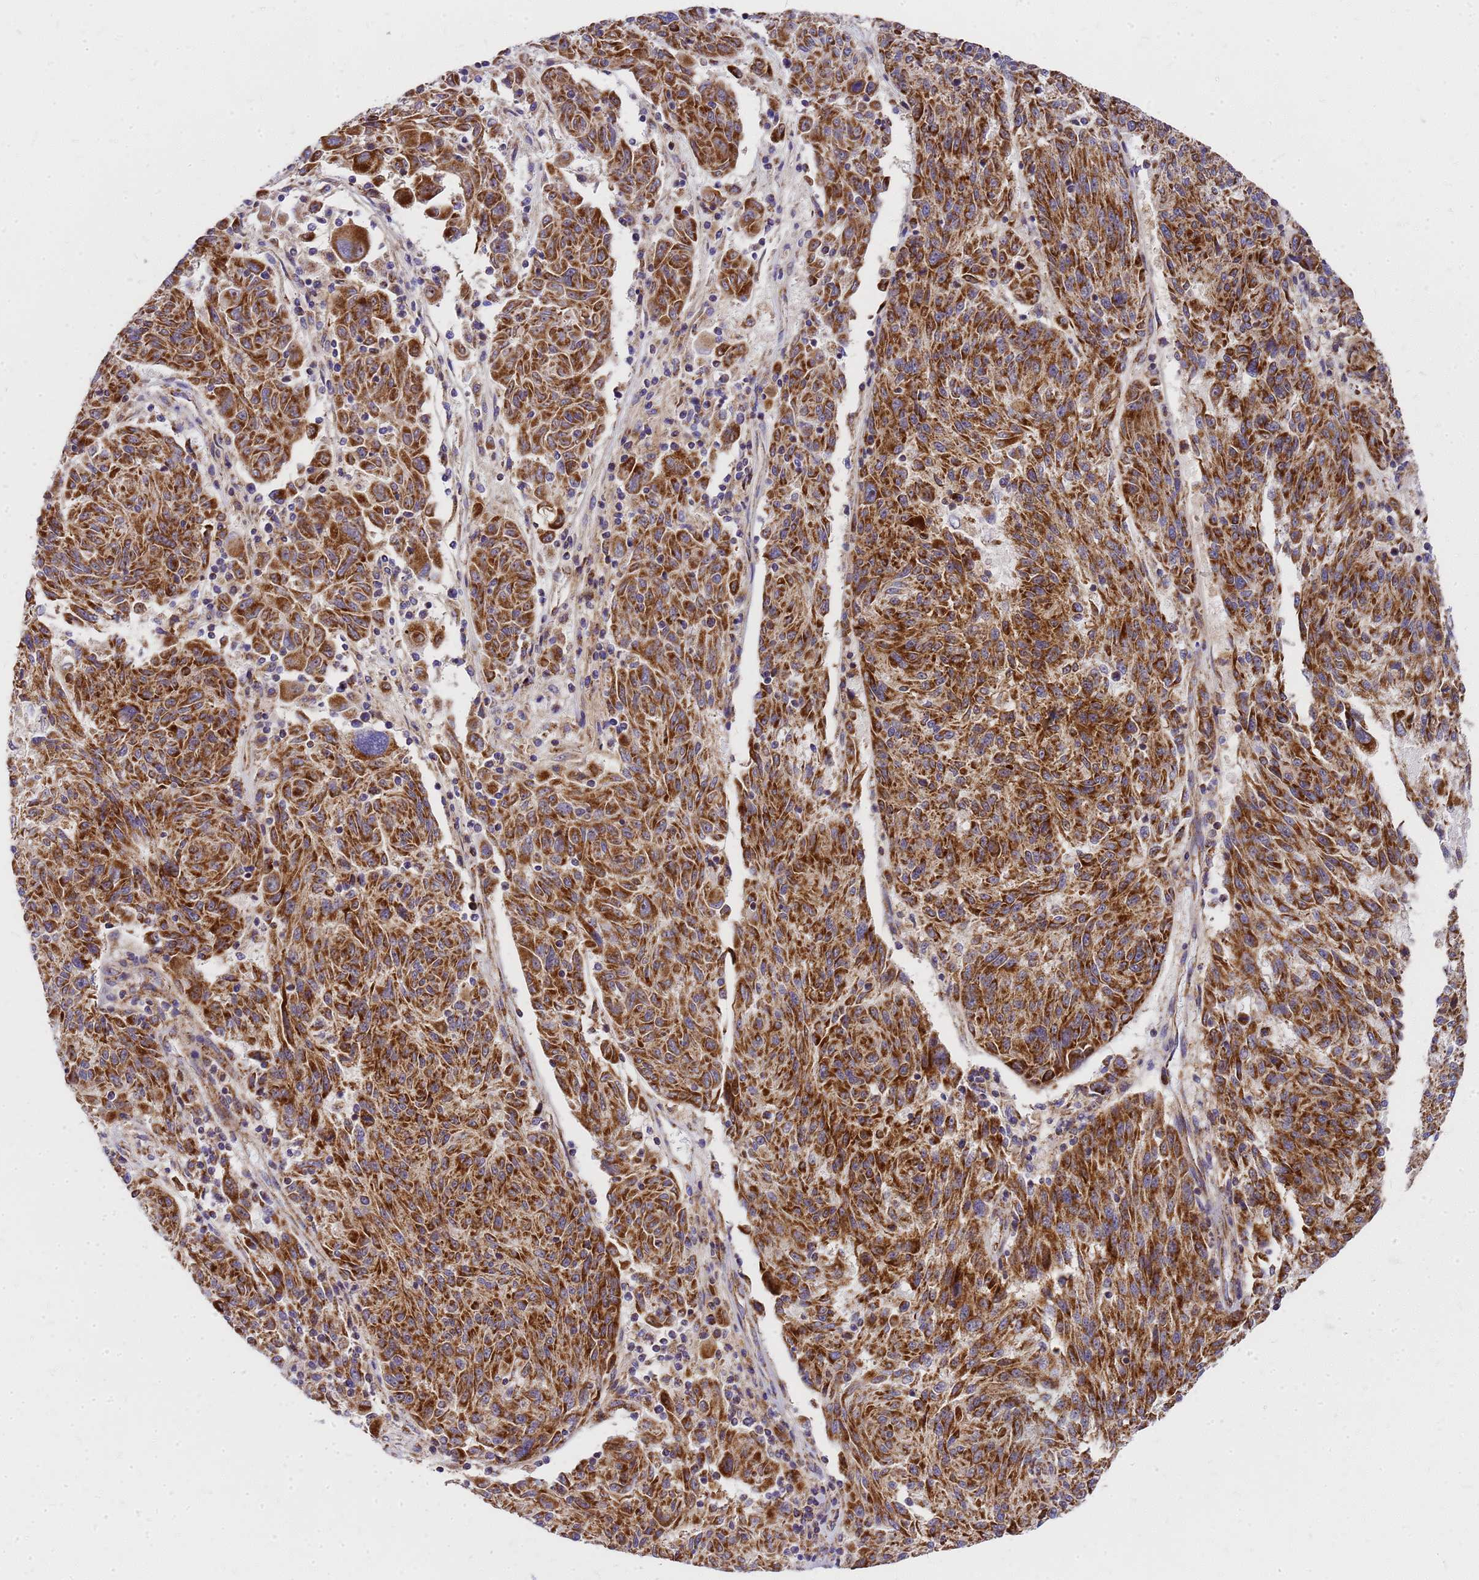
{"staining": {"intensity": "strong", "quantity": ">75%", "location": "cytoplasmic/membranous"}, "tissue": "melanoma", "cell_type": "Tumor cells", "image_type": "cancer", "snomed": [{"axis": "morphology", "description": "Malignant melanoma, NOS"}, {"axis": "topography", "description": "Skin"}], "caption": "Immunohistochemical staining of human melanoma reveals strong cytoplasmic/membranous protein staining in about >75% of tumor cells.", "gene": "MRPS26", "patient": {"sex": "male", "age": 53}}